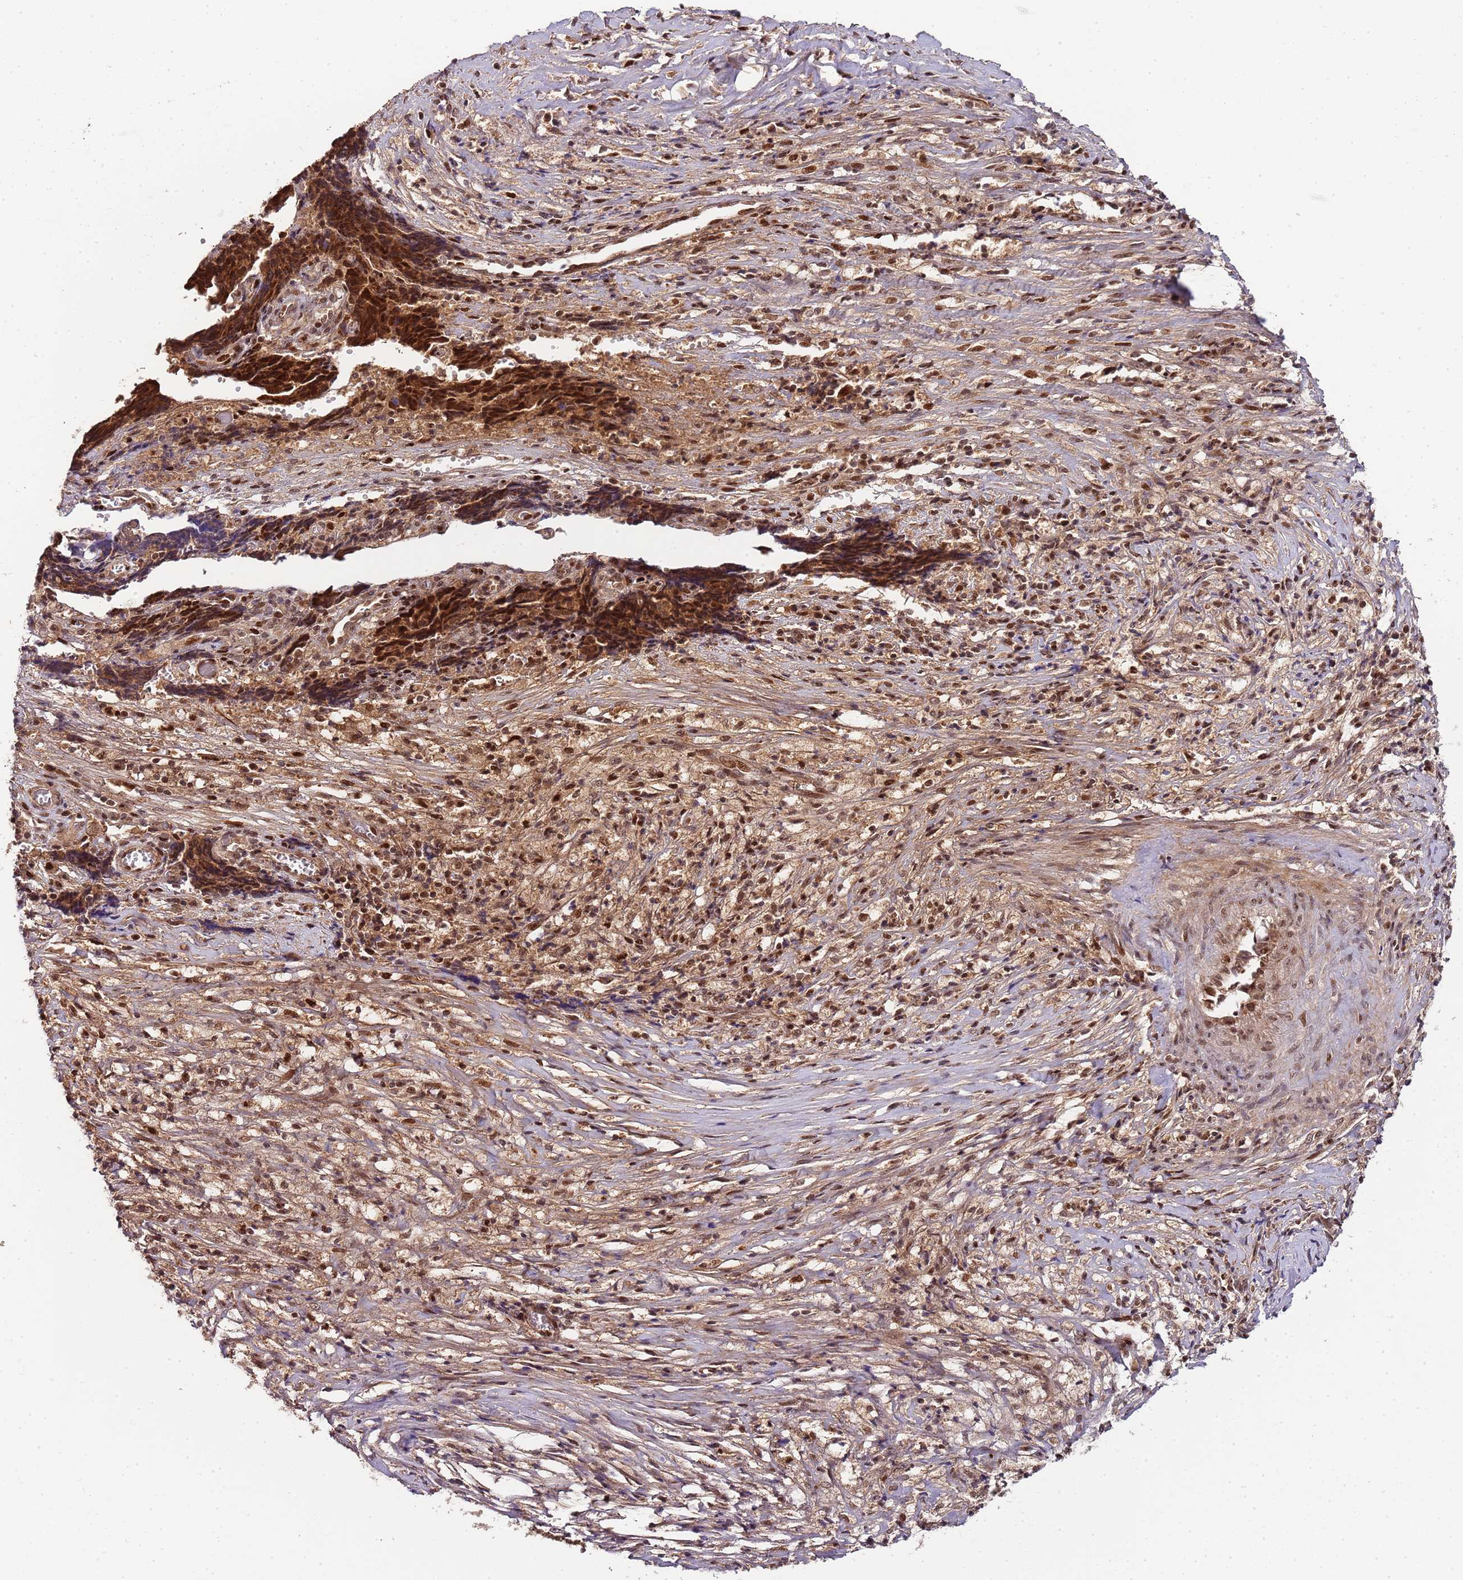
{"staining": {"intensity": "moderate", "quantity": ">75%", "location": "cytoplasmic/membranous,nuclear"}, "tissue": "ovarian cancer", "cell_type": "Tumor cells", "image_type": "cancer", "snomed": [{"axis": "morphology", "description": "Carcinoma, endometroid"}, {"axis": "topography", "description": "Ovary"}], "caption": "The immunohistochemical stain highlights moderate cytoplasmic/membranous and nuclear positivity in tumor cells of ovarian endometroid carcinoma tissue.", "gene": "EDC3", "patient": {"sex": "female", "age": 42}}